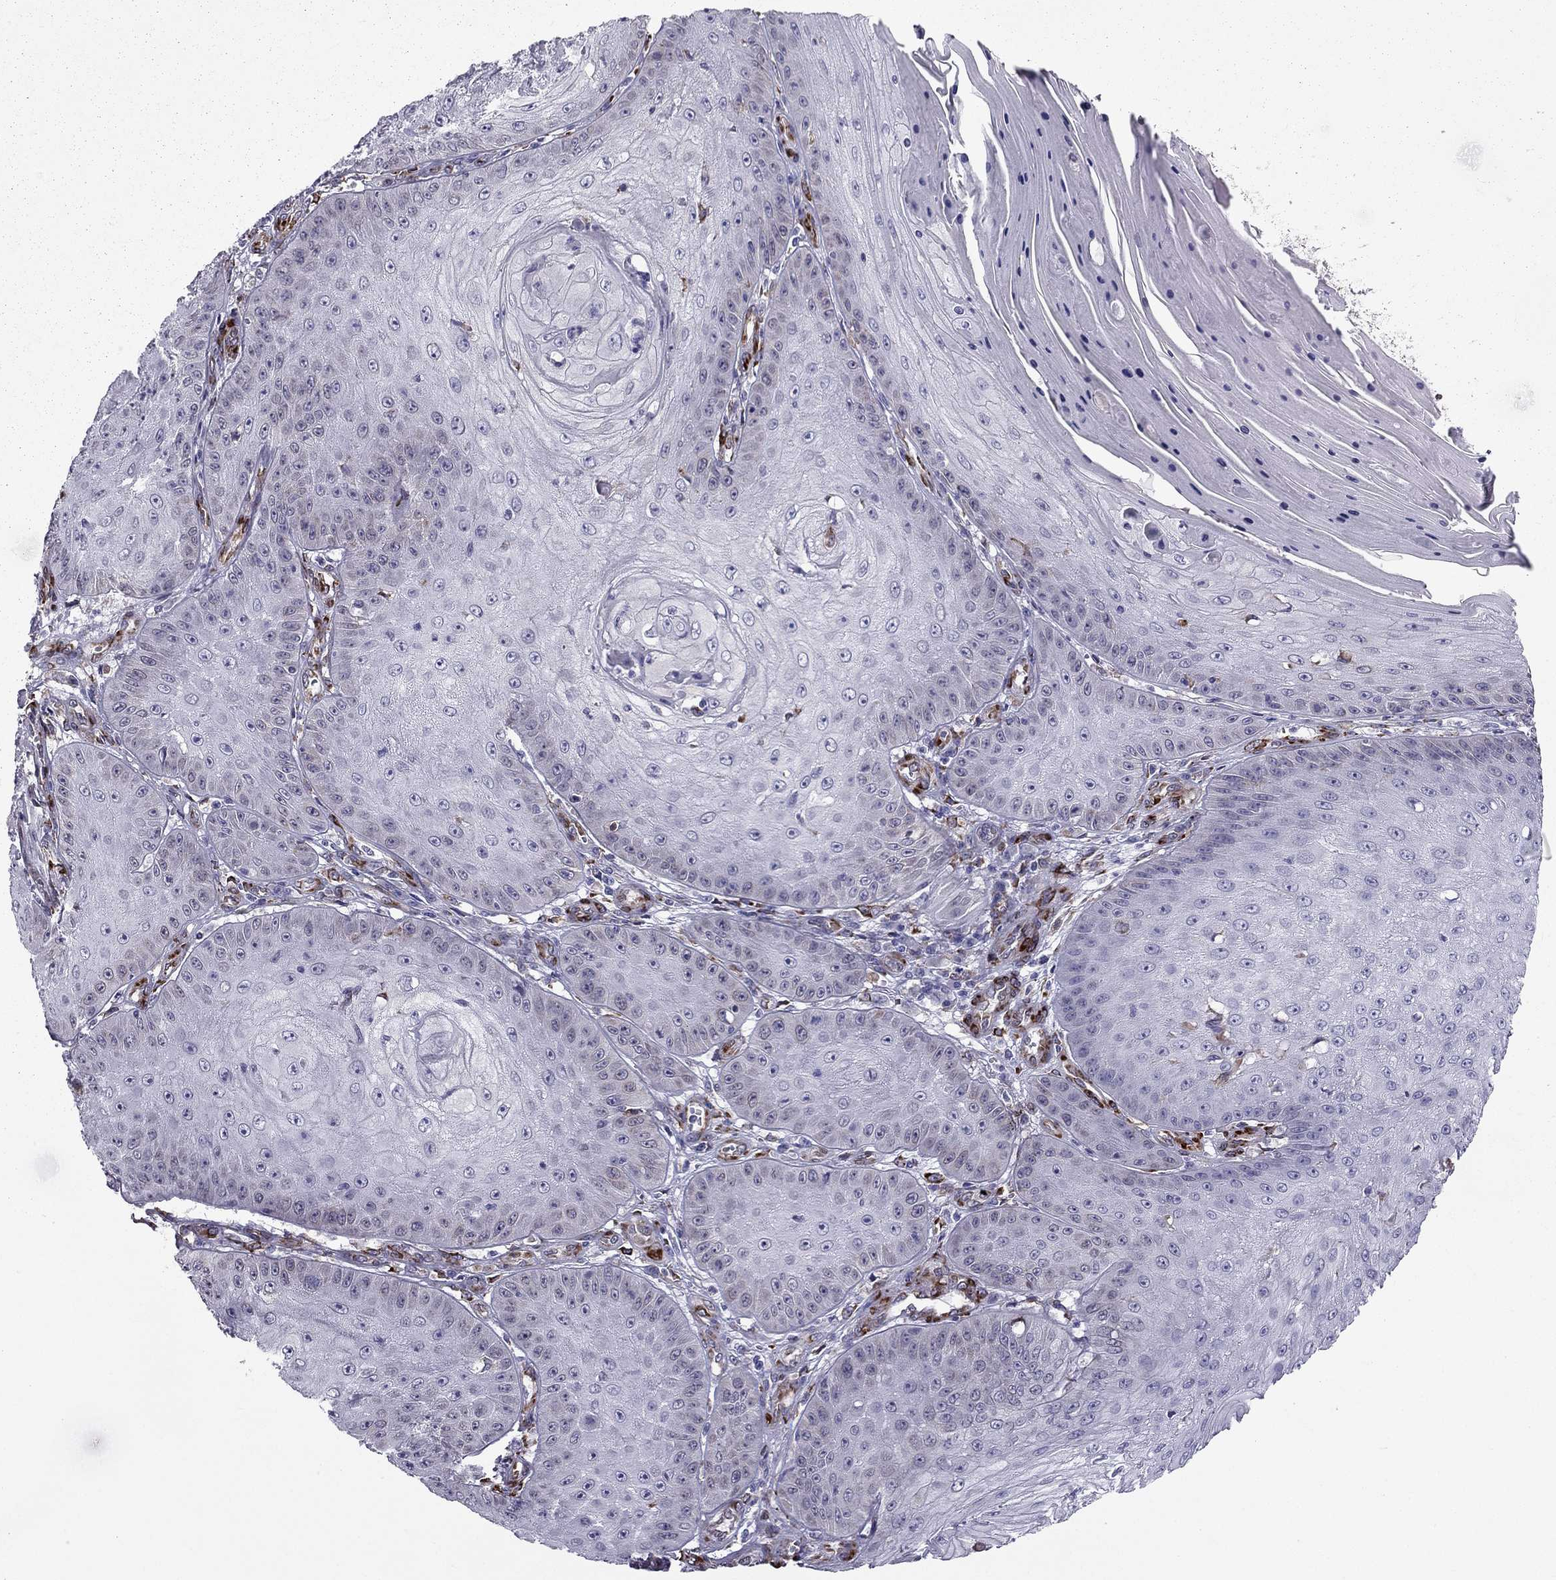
{"staining": {"intensity": "negative", "quantity": "none", "location": "none"}, "tissue": "skin cancer", "cell_type": "Tumor cells", "image_type": "cancer", "snomed": [{"axis": "morphology", "description": "Squamous cell carcinoma, NOS"}, {"axis": "topography", "description": "Skin"}], "caption": "Tumor cells show no significant expression in squamous cell carcinoma (skin).", "gene": "IKBIP", "patient": {"sex": "male", "age": 70}}